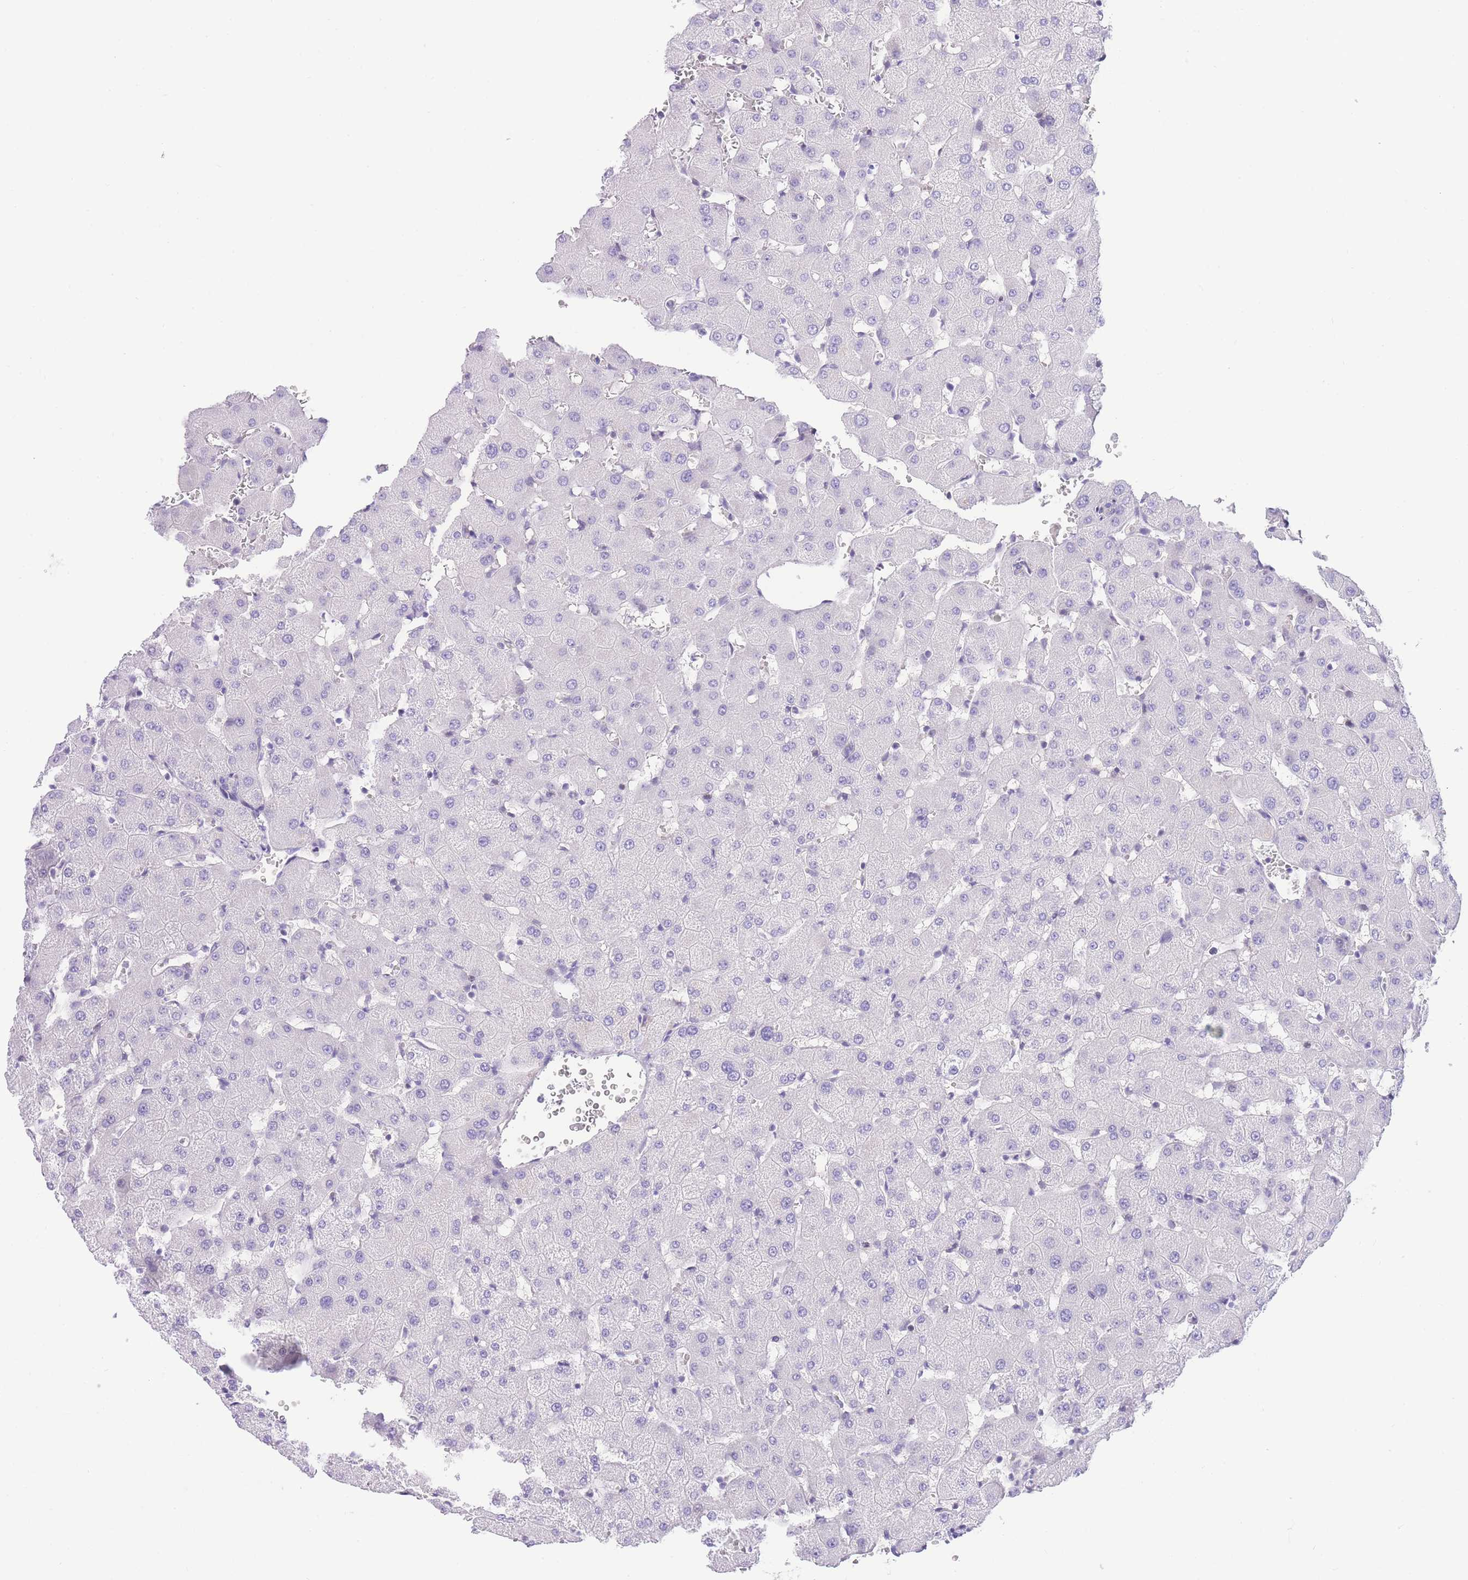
{"staining": {"intensity": "negative", "quantity": "none", "location": "none"}, "tissue": "liver", "cell_type": "Cholangiocytes", "image_type": "normal", "snomed": [{"axis": "morphology", "description": "Normal tissue, NOS"}, {"axis": "topography", "description": "Liver"}], "caption": "This is a micrograph of immunohistochemistry (IHC) staining of unremarkable liver, which shows no positivity in cholangiocytes.", "gene": "TIFAB", "patient": {"sex": "female", "age": 63}}